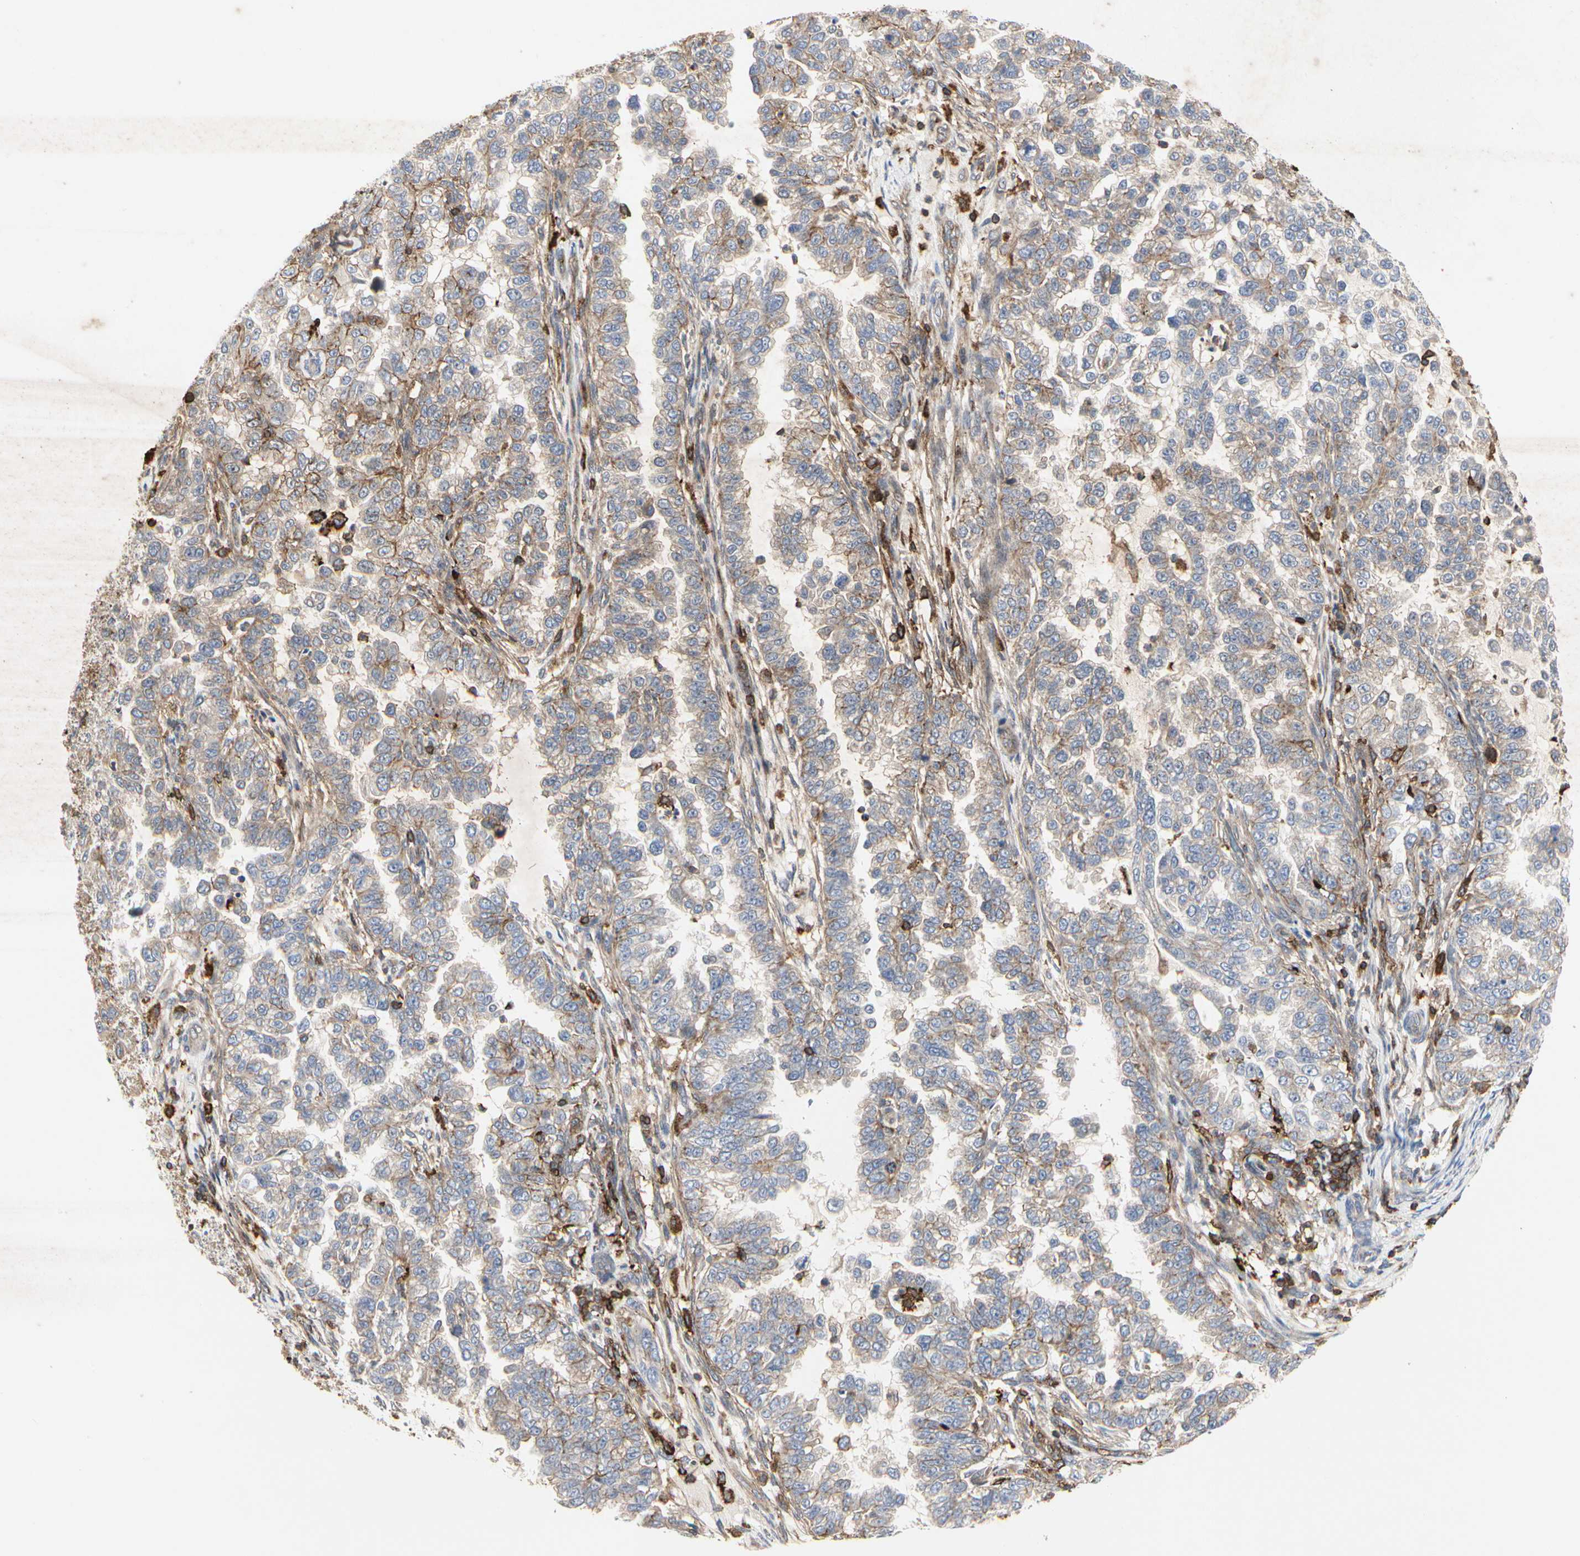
{"staining": {"intensity": "weak", "quantity": "25%-75%", "location": "cytoplasmic/membranous"}, "tissue": "endometrial cancer", "cell_type": "Tumor cells", "image_type": "cancer", "snomed": [{"axis": "morphology", "description": "Adenocarcinoma, NOS"}, {"axis": "topography", "description": "Endometrium"}], "caption": "Tumor cells reveal low levels of weak cytoplasmic/membranous expression in approximately 25%-75% of cells in adenocarcinoma (endometrial).", "gene": "NAPG", "patient": {"sex": "female", "age": 85}}